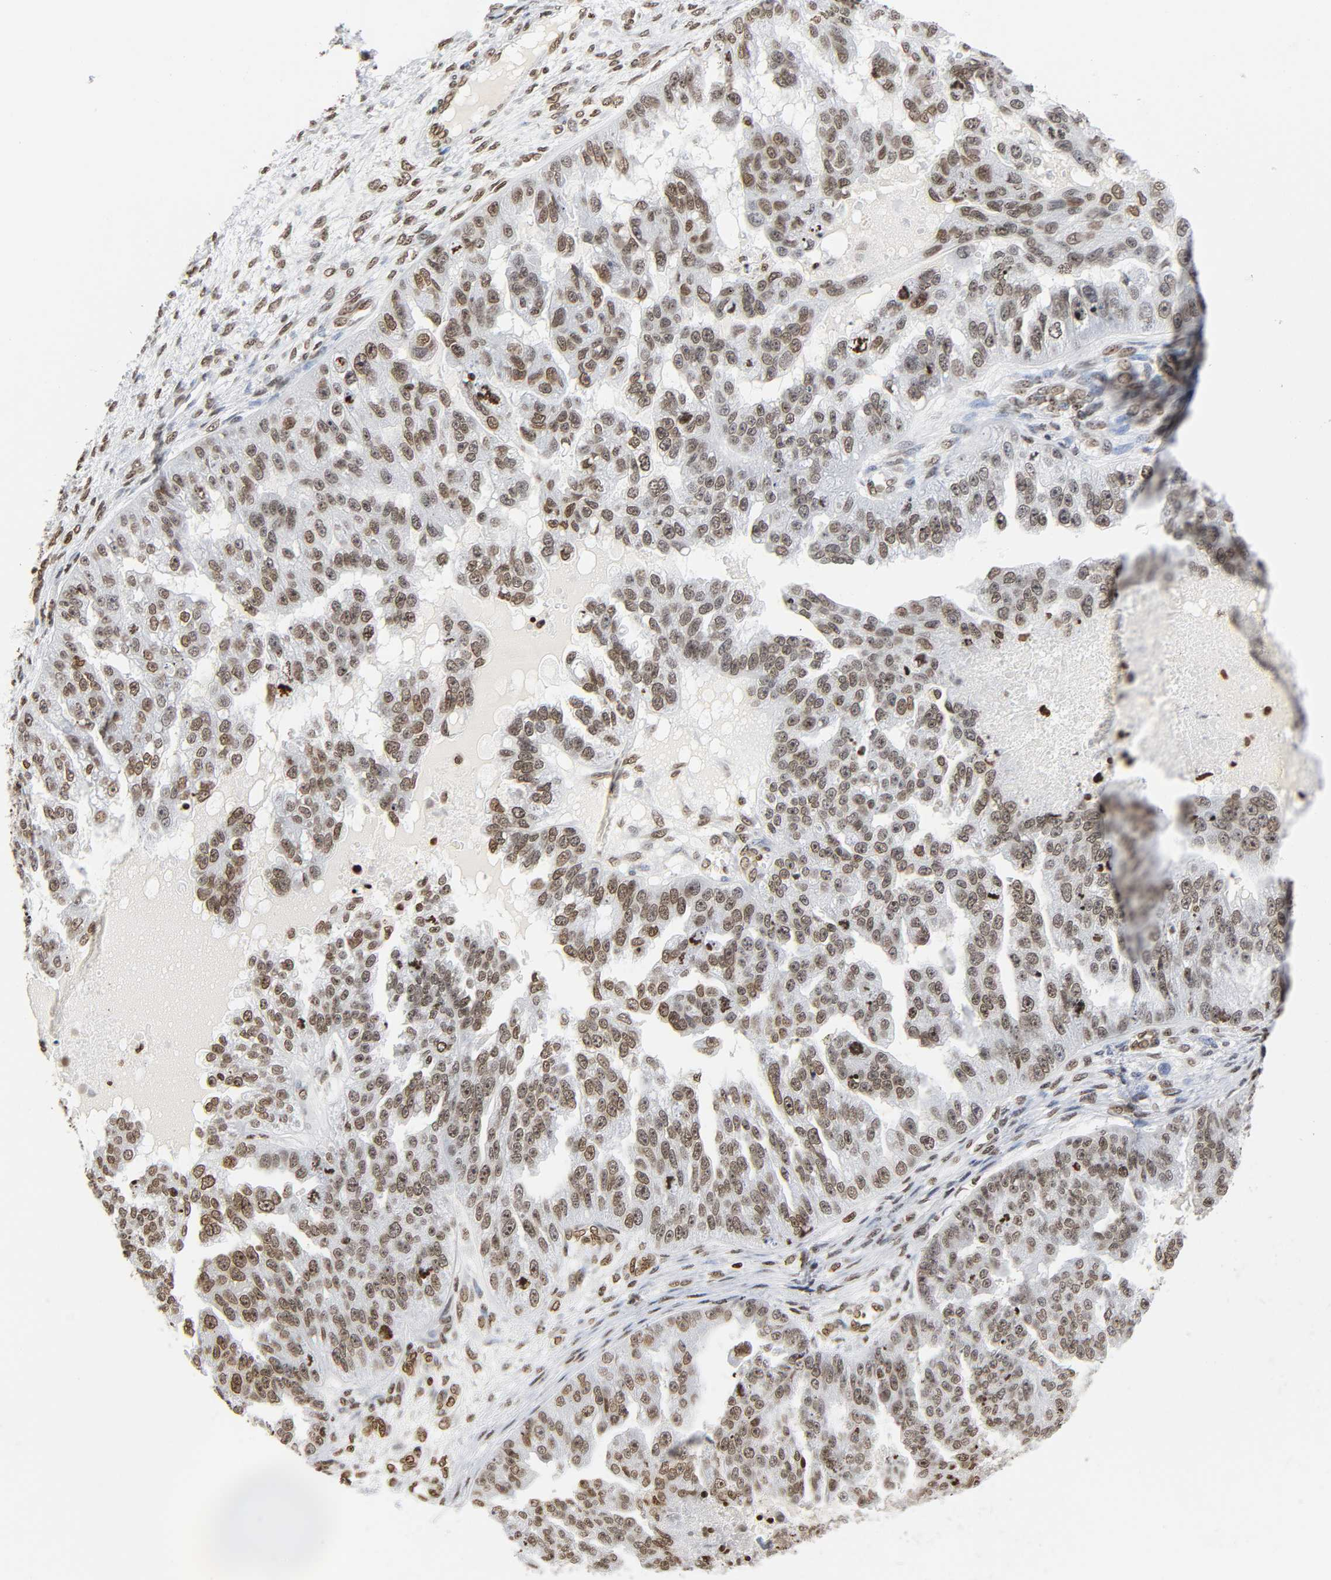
{"staining": {"intensity": "moderate", "quantity": ">75%", "location": "nuclear"}, "tissue": "ovarian cancer", "cell_type": "Tumor cells", "image_type": "cancer", "snomed": [{"axis": "morphology", "description": "Cystadenocarcinoma, serous, NOS"}, {"axis": "topography", "description": "Ovary"}], "caption": "Tumor cells show medium levels of moderate nuclear staining in about >75% of cells in human ovarian cancer.", "gene": "HOXA6", "patient": {"sex": "female", "age": 58}}